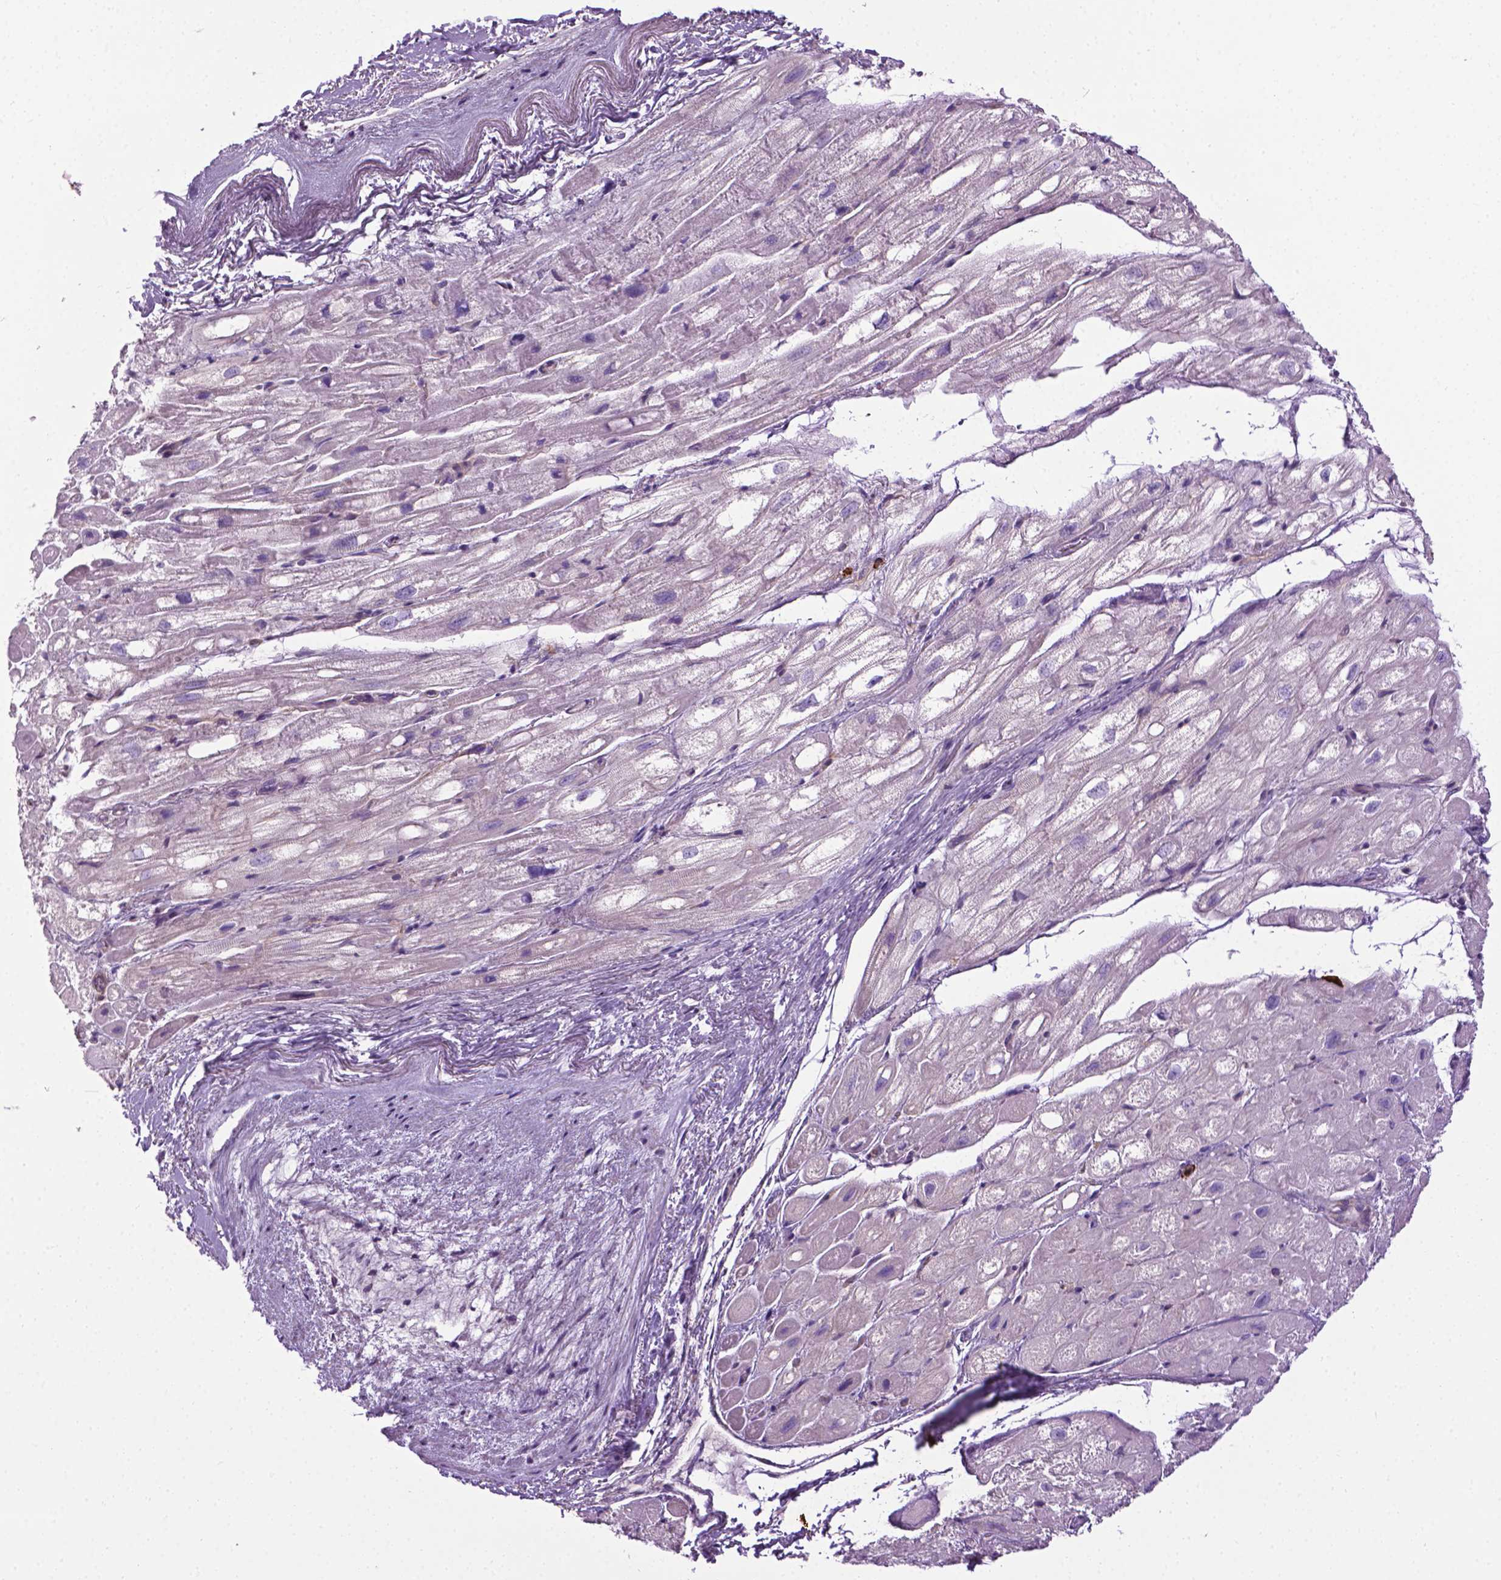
{"staining": {"intensity": "negative", "quantity": "none", "location": "none"}, "tissue": "heart muscle", "cell_type": "Cardiomyocytes", "image_type": "normal", "snomed": [{"axis": "morphology", "description": "Normal tissue, NOS"}, {"axis": "topography", "description": "Heart"}], "caption": "Heart muscle stained for a protein using immunohistochemistry reveals no positivity cardiomyocytes.", "gene": "SPECC1L", "patient": {"sex": "female", "age": 69}}